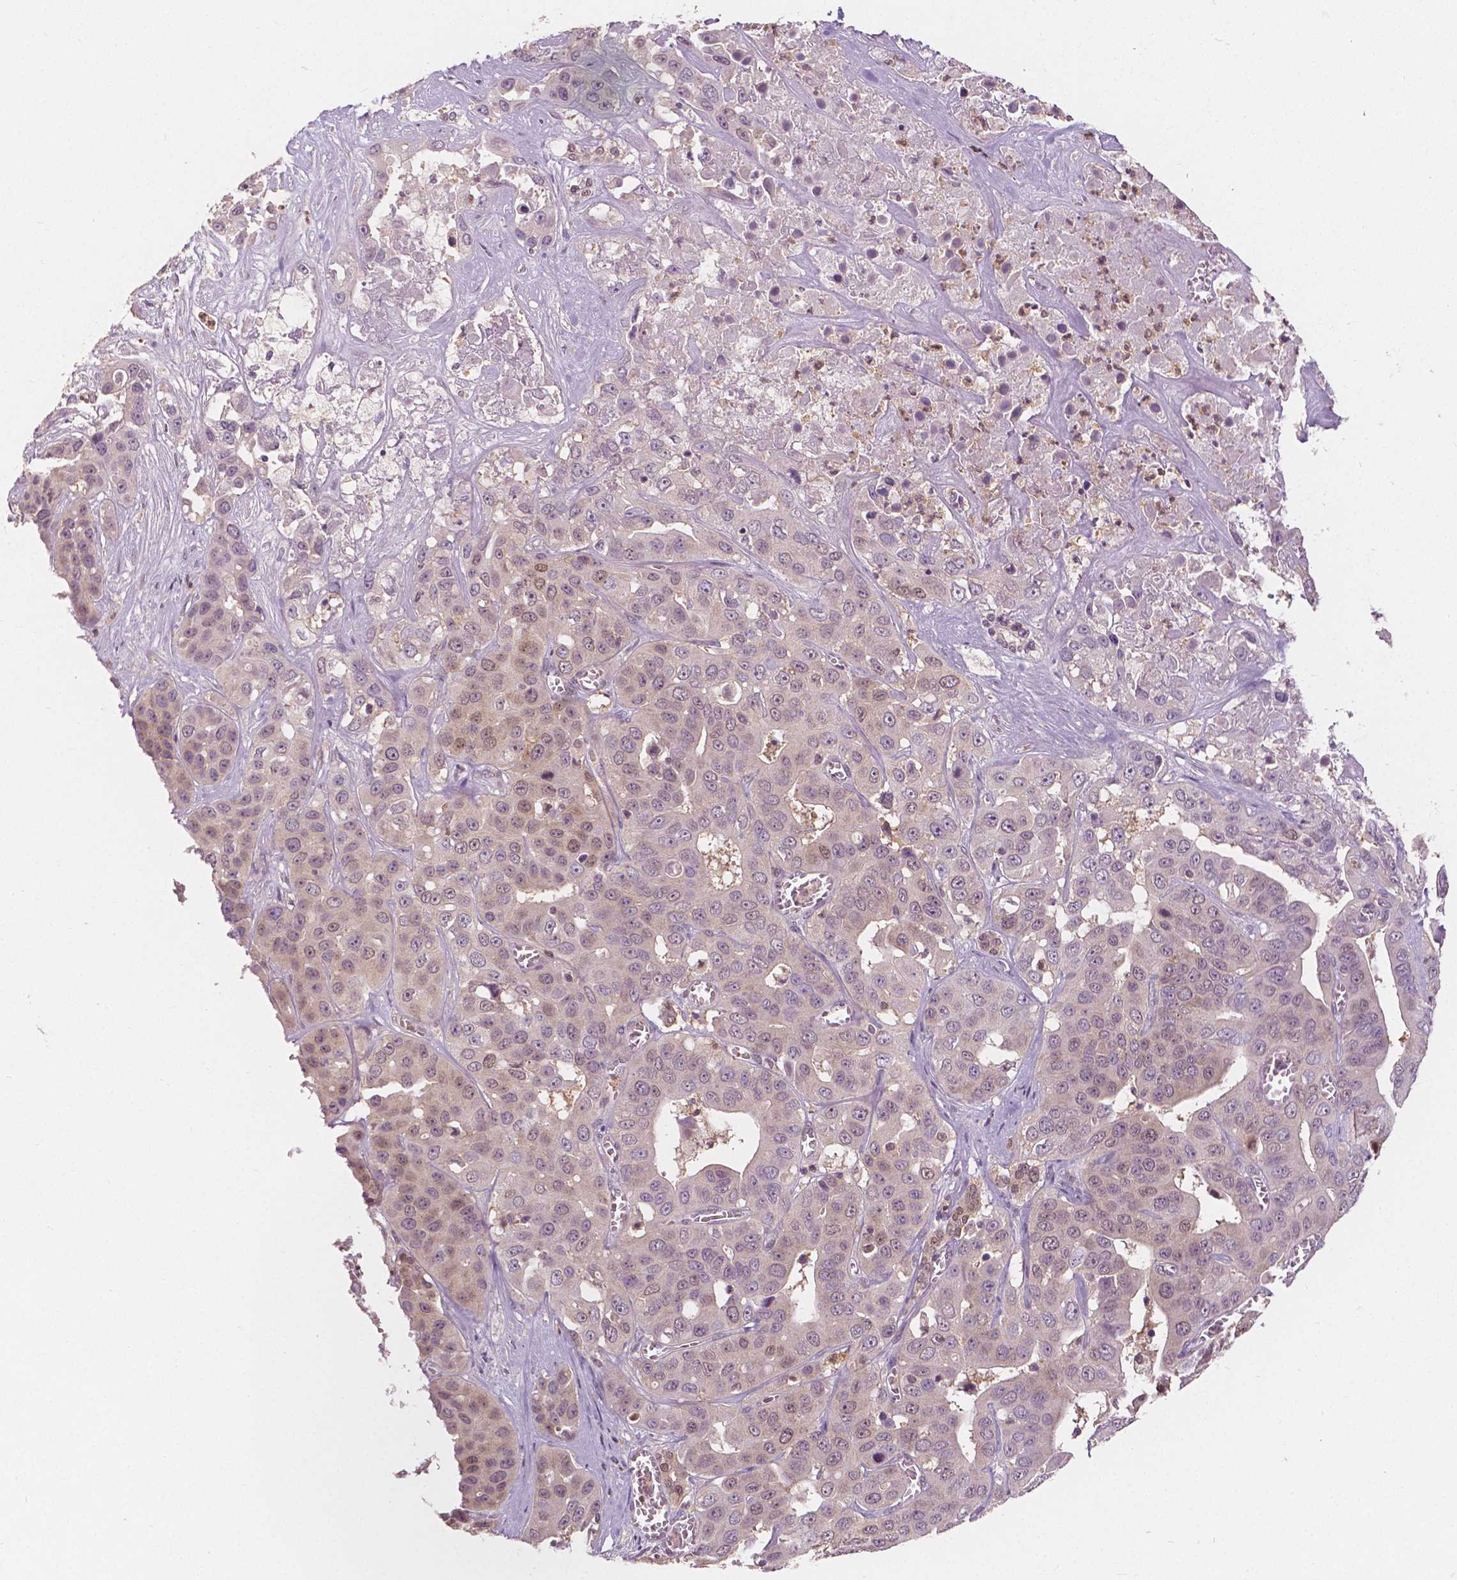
{"staining": {"intensity": "weak", "quantity": "25%-75%", "location": "nuclear"}, "tissue": "liver cancer", "cell_type": "Tumor cells", "image_type": "cancer", "snomed": [{"axis": "morphology", "description": "Cholangiocarcinoma"}, {"axis": "topography", "description": "Liver"}], "caption": "Weak nuclear staining is appreciated in approximately 25%-75% of tumor cells in cholangiocarcinoma (liver). (IHC, brightfield microscopy, high magnification).", "gene": "NAPRT", "patient": {"sex": "female", "age": 52}}